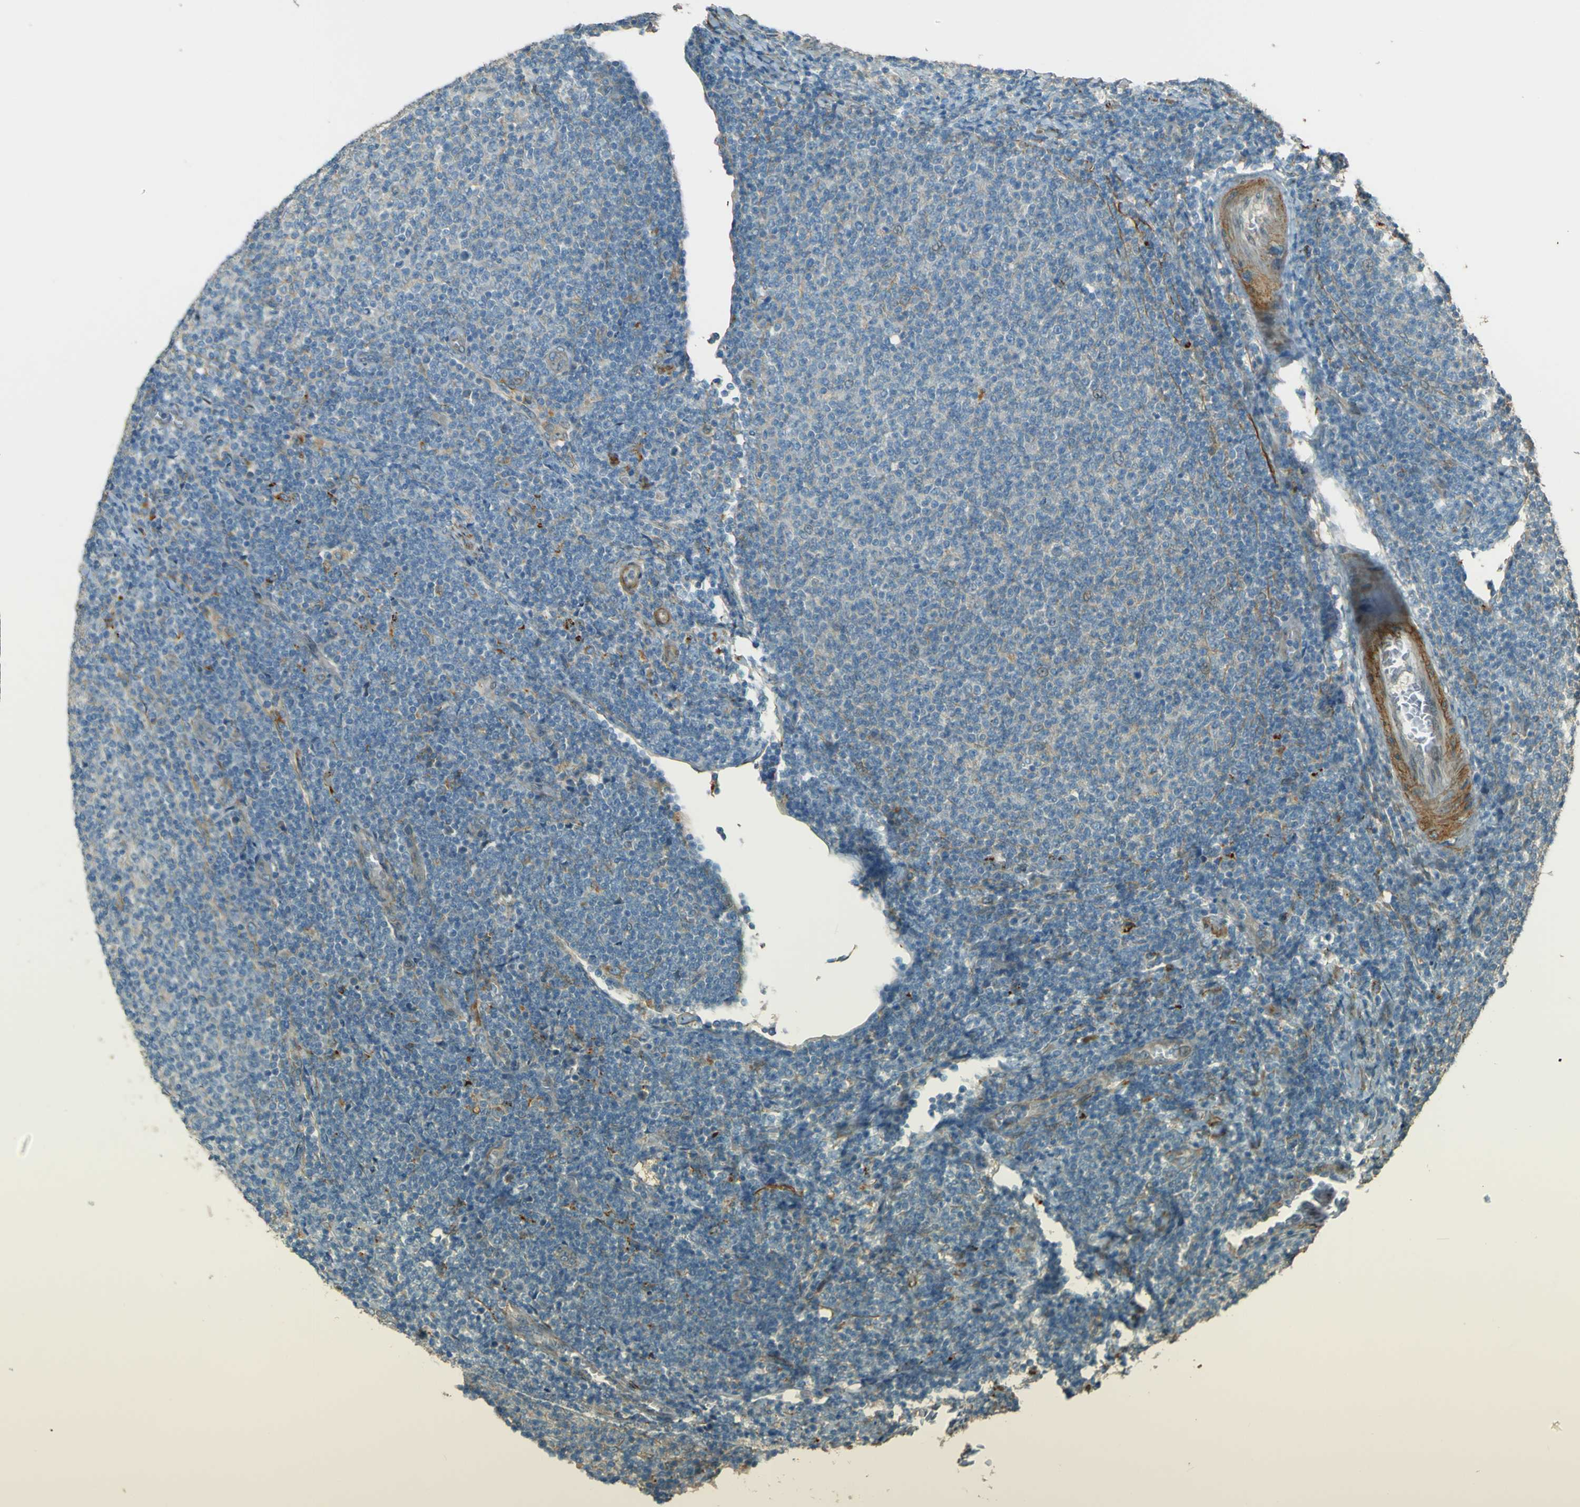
{"staining": {"intensity": "weak", "quantity": "<25%", "location": "cytoplasmic/membranous"}, "tissue": "lymphoma", "cell_type": "Tumor cells", "image_type": "cancer", "snomed": [{"axis": "morphology", "description": "Malignant lymphoma, non-Hodgkin's type, Low grade"}, {"axis": "topography", "description": "Lymph node"}], "caption": "High power microscopy histopathology image of an immunohistochemistry (IHC) histopathology image of low-grade malignant lymphoma, non-Hodgkin's type, revealing no significant staining in tumor cells.", "gene": "NEXN", "patient": {"sex": "male", "age": 66}}